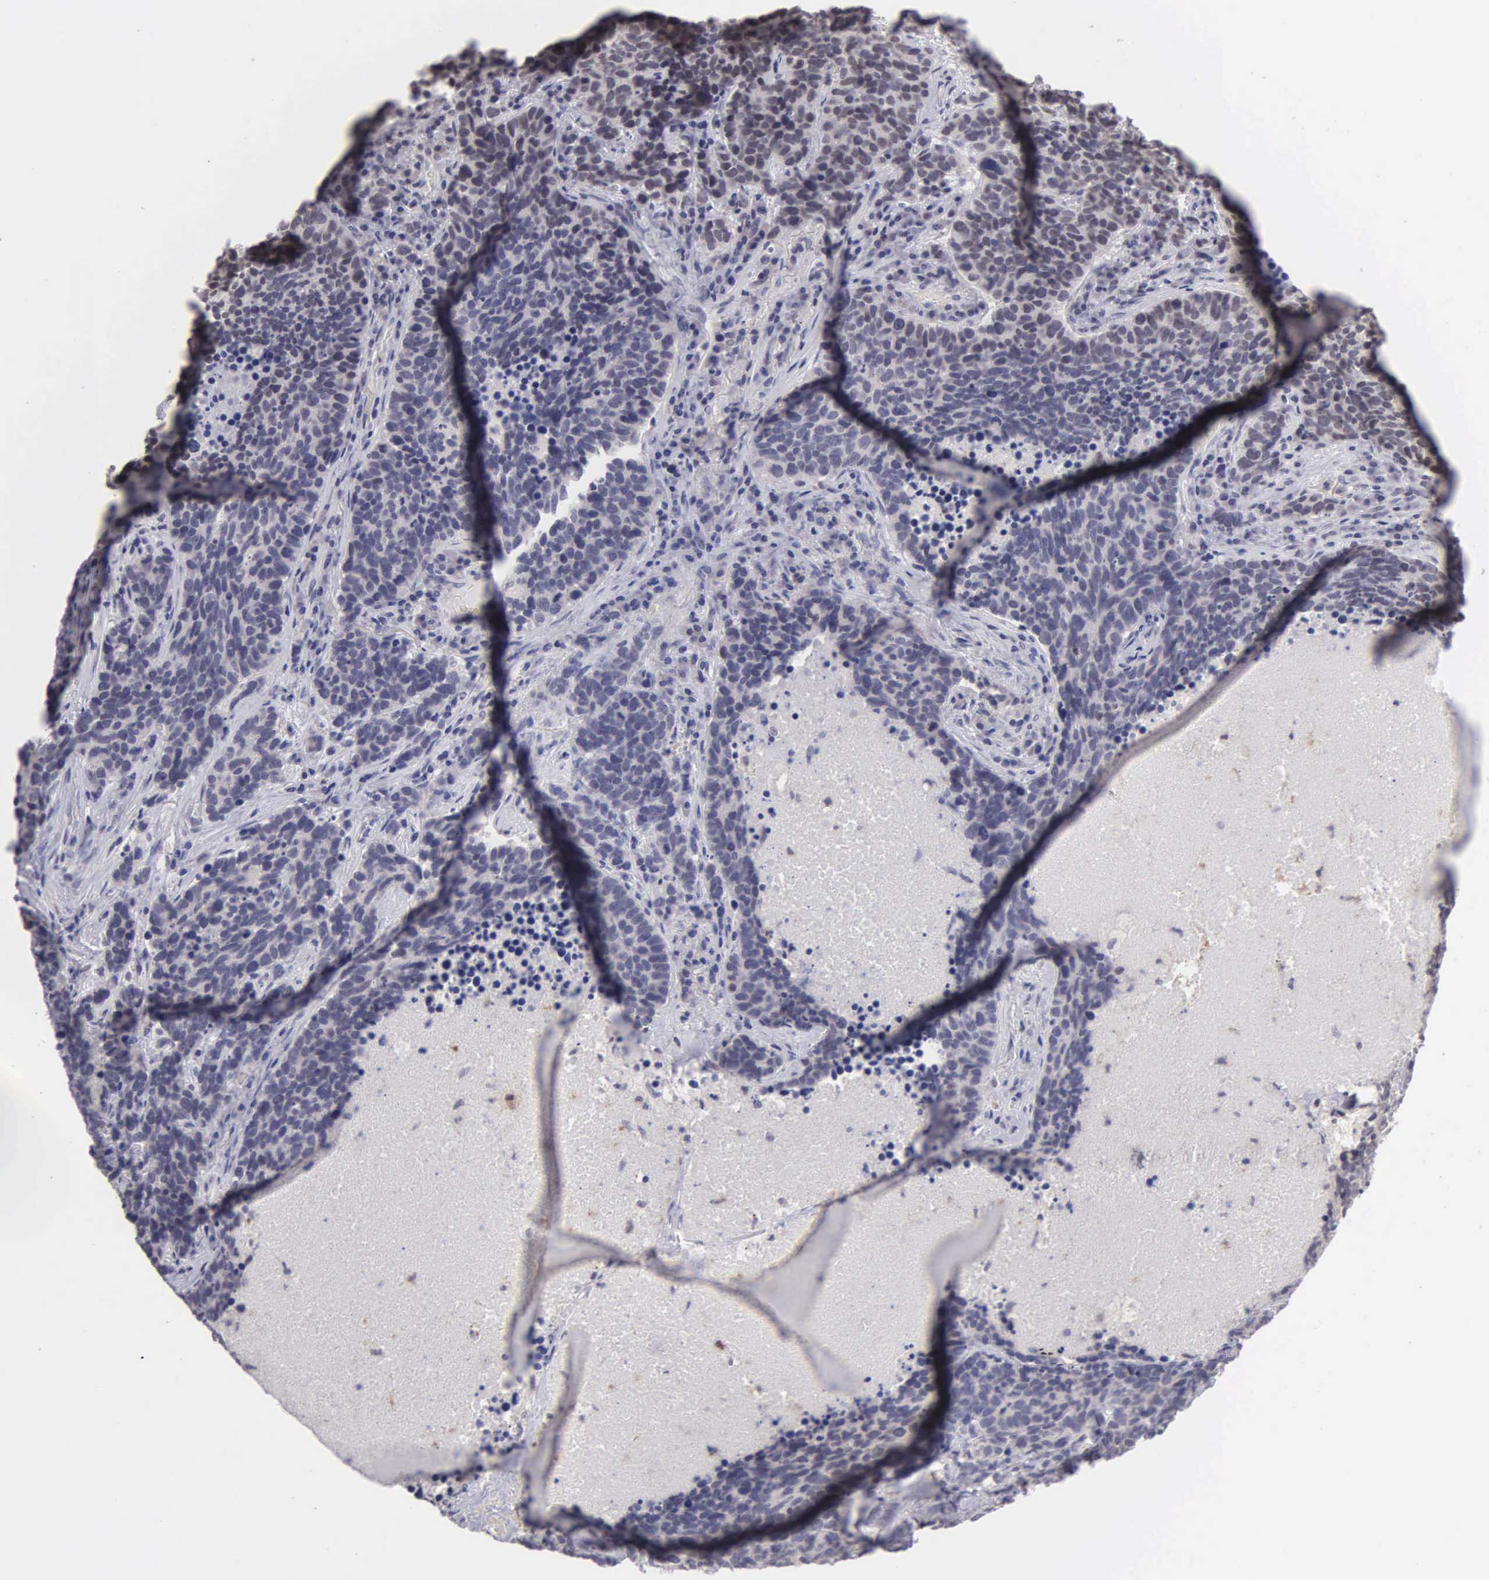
{"staining": {"intensity": "negative", "quantity": "none", "location": "none"}, "tissue": "lung cancer", "cell_type": "Tumor cells", "image_type": "cancer", "snomed": [{"axis": "morphology", "description": "Neoplasm, malignant, NOS"}, {"axis": "topography", "description": "Lung"}], "caption": "High power microscopy image of an immunohistochemistry histopathology image of malignant neoplasm (lung), revealing no significant expression in tumor cells.", "gene": "BRD1", "patient": {"sex": "female", "age": 75}}